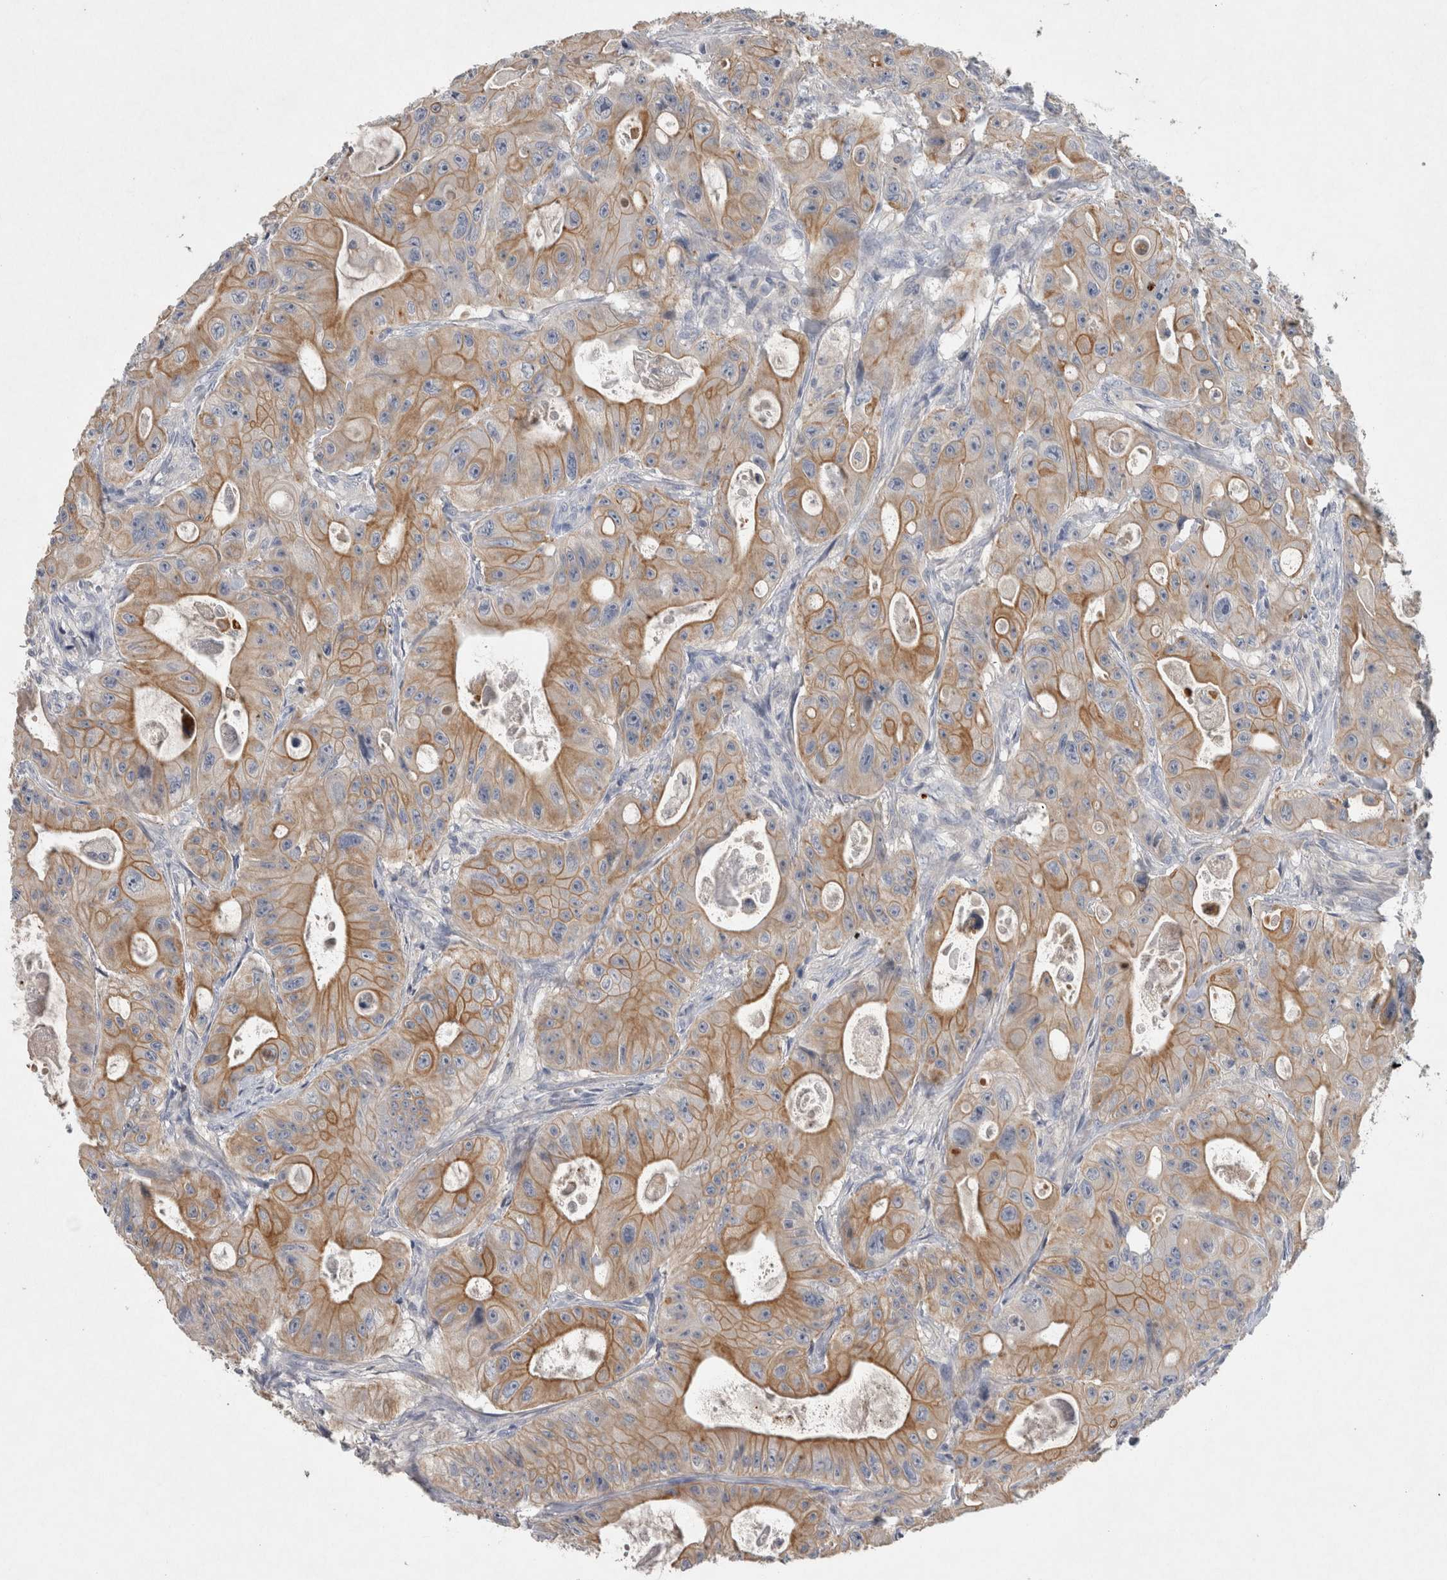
{"staining": {"intensity": "moderate", "quantity": ">75%", "location": "cytoplasmic/membranous"}, "tissue": "colorectal cancer", "cell_type": "Tumor cells", "image_type": "cancer", "snomed": [{"axis": "morphology", "description": "Adenocarcinoma, NOS"}, {"axis": "topography", "description": "Colon"}], "caption": "A brown stain labels moderate cytoplasmic/membranous positivity of a protein in human colorectal cancer (adenocarcinoma) tumor cells.", "gene": "HEXD", "patient": {"sex": "female", "age": 46}}